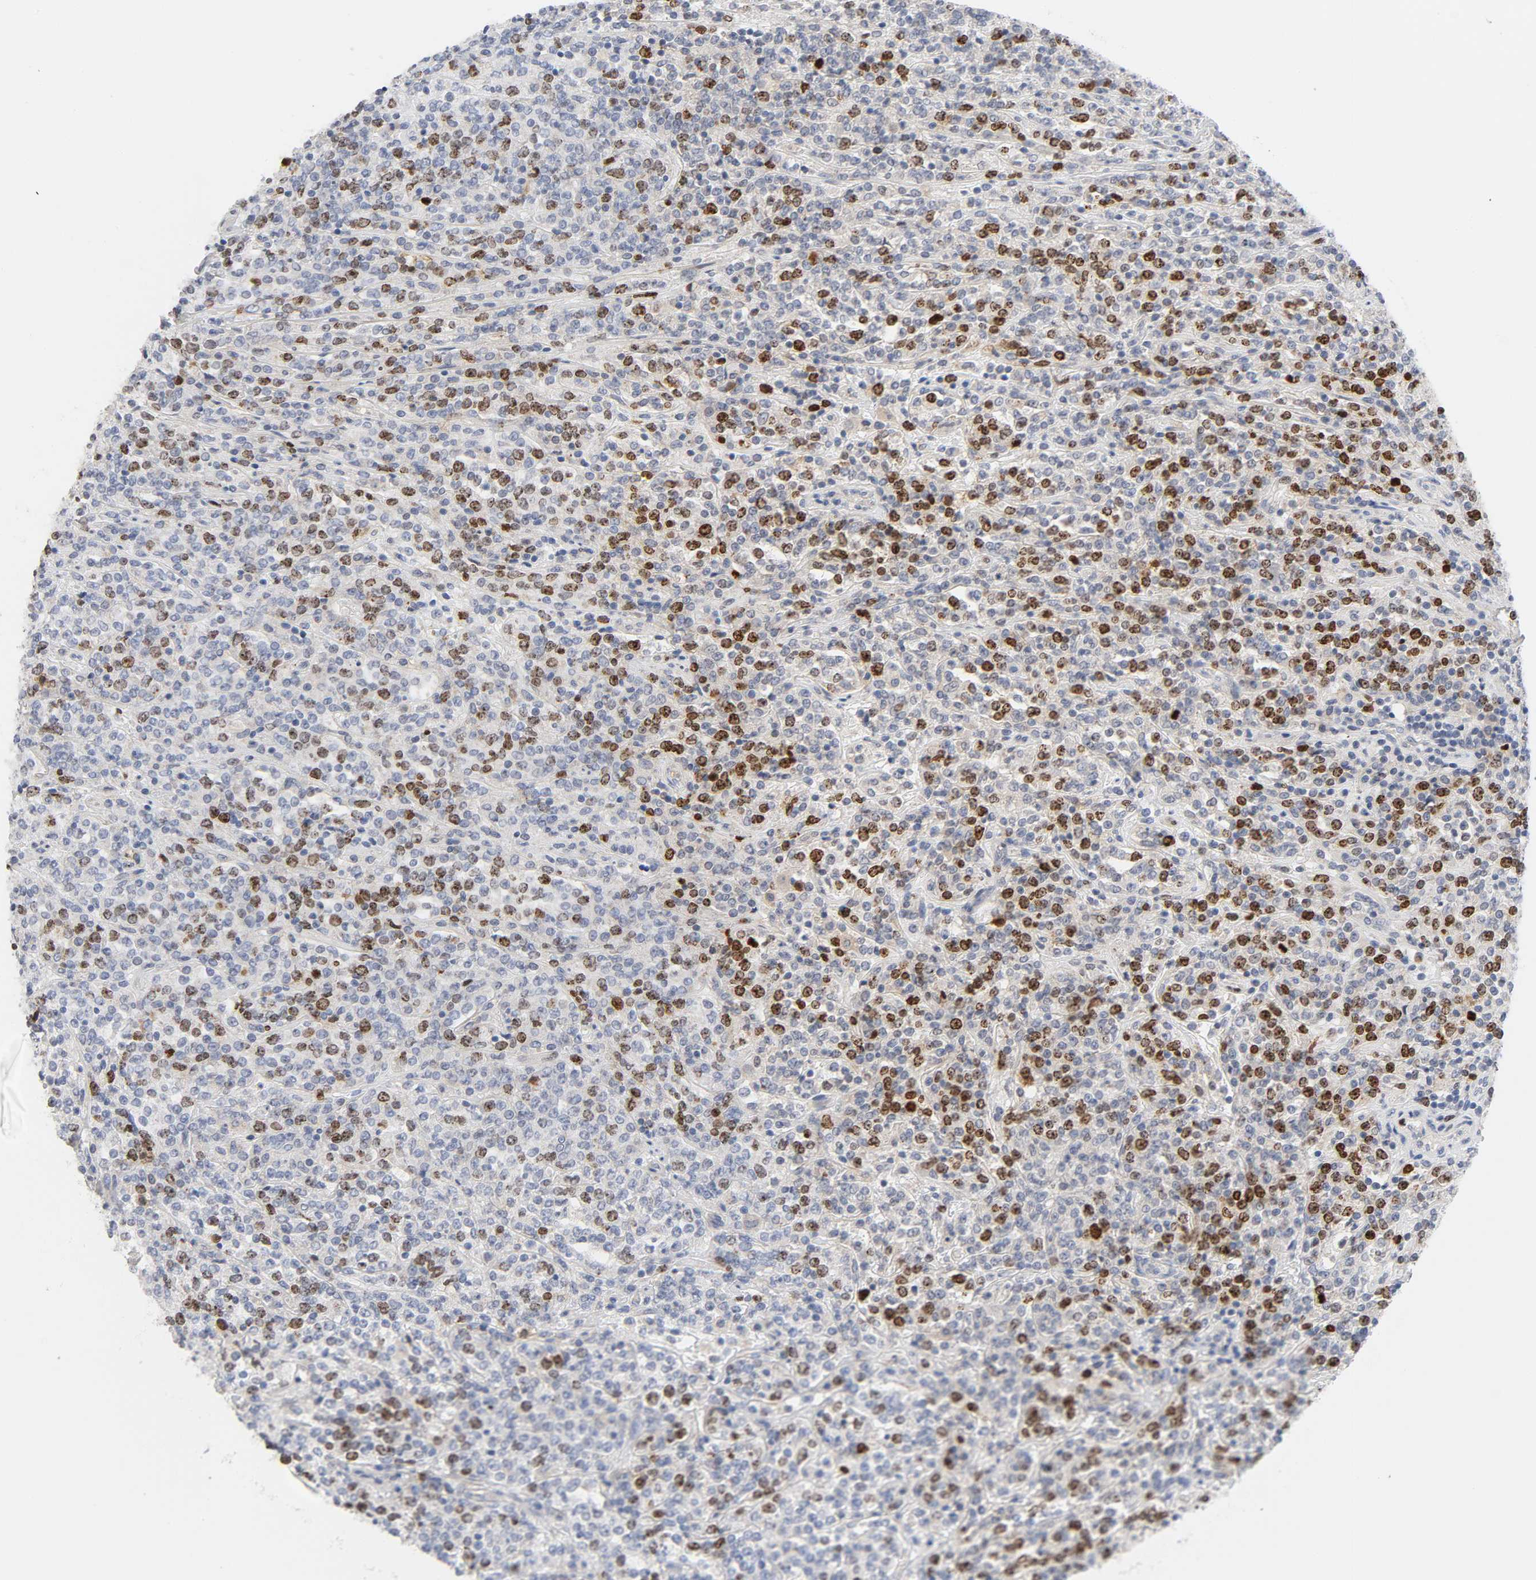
{"staining": {"intensity": "moderate", "quantity": "<25%", "location": "nuclear"}, "tissue": "lymphoma", "cell_type": "Tumor cells", "image_type": "cancer", "snomed": [{"axis": "morphology", "description": "Malignant lymphoma, non-Hodgkin's type, High grade"}, {"axis": "topography", "description": "Soft tissue"}], "caption": "The photomicrograph exhibits a brown stain indicating the presence of a protein in the nuclear of tumor cells in lymphoma.", "gene": "BIRC5", "patient": {"sex": "male", "age": 18}}